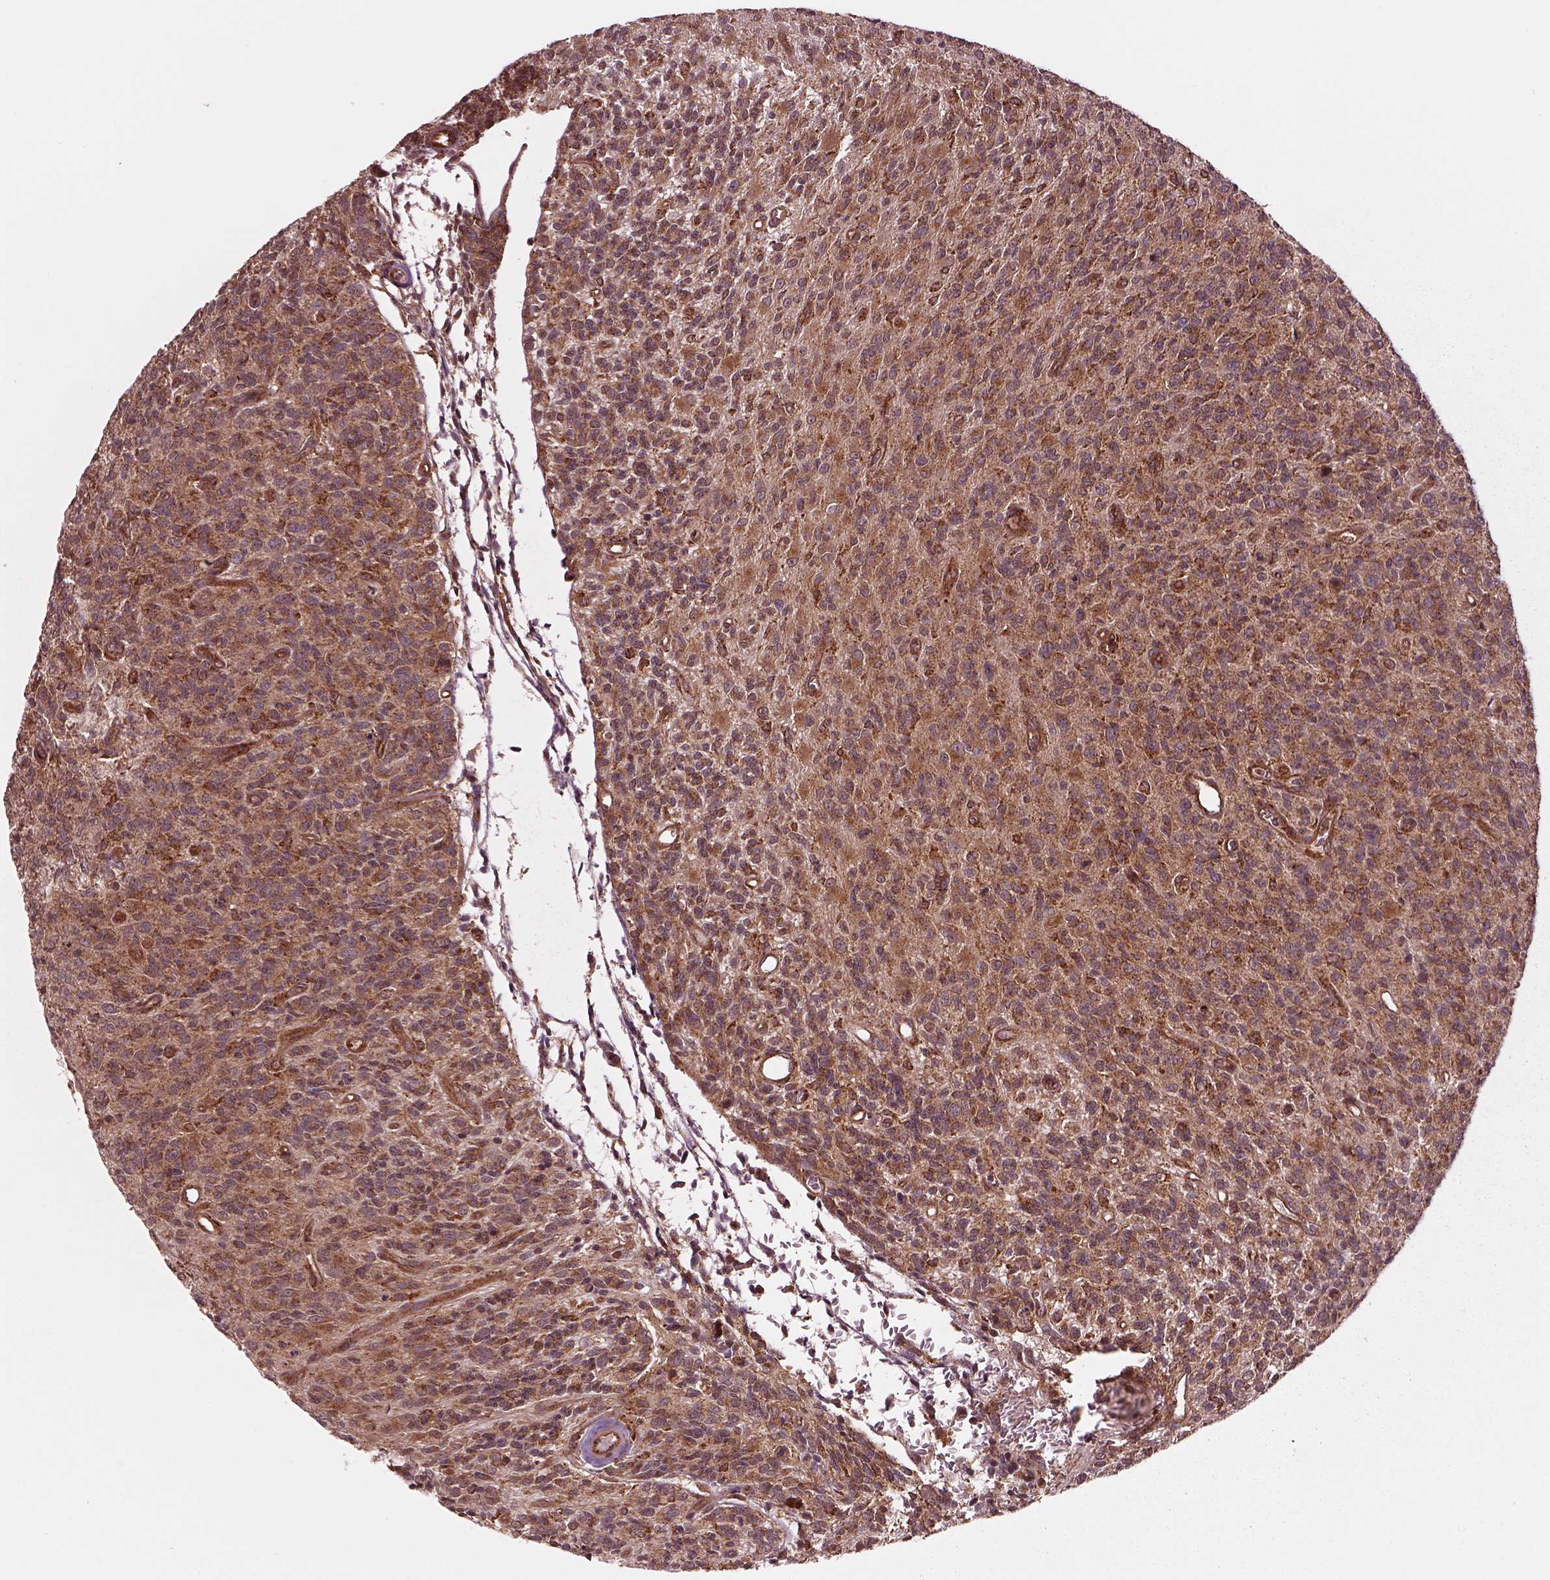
{"staining": {"intensity": "strong", "quantity": "25%-75%", "location": "cytoplasmic/membranous"}, "tissue": "glioma", "cell_type": "Tumor cells", "image_type": "cancer", "snomed": [{"axis": "morphology", "description": "Glioma, malignant, High grade"}, {"axis": "topography", "description": "Brain"}], "caption": "This is an image of immunohistochemistry staining of malignant glioma (high-grade), which shows strong expression in the cytoplasmic/membranous of tumor cells.", "gene": "WASHC2A", "patient": {"sex": "male", "age": 76}}